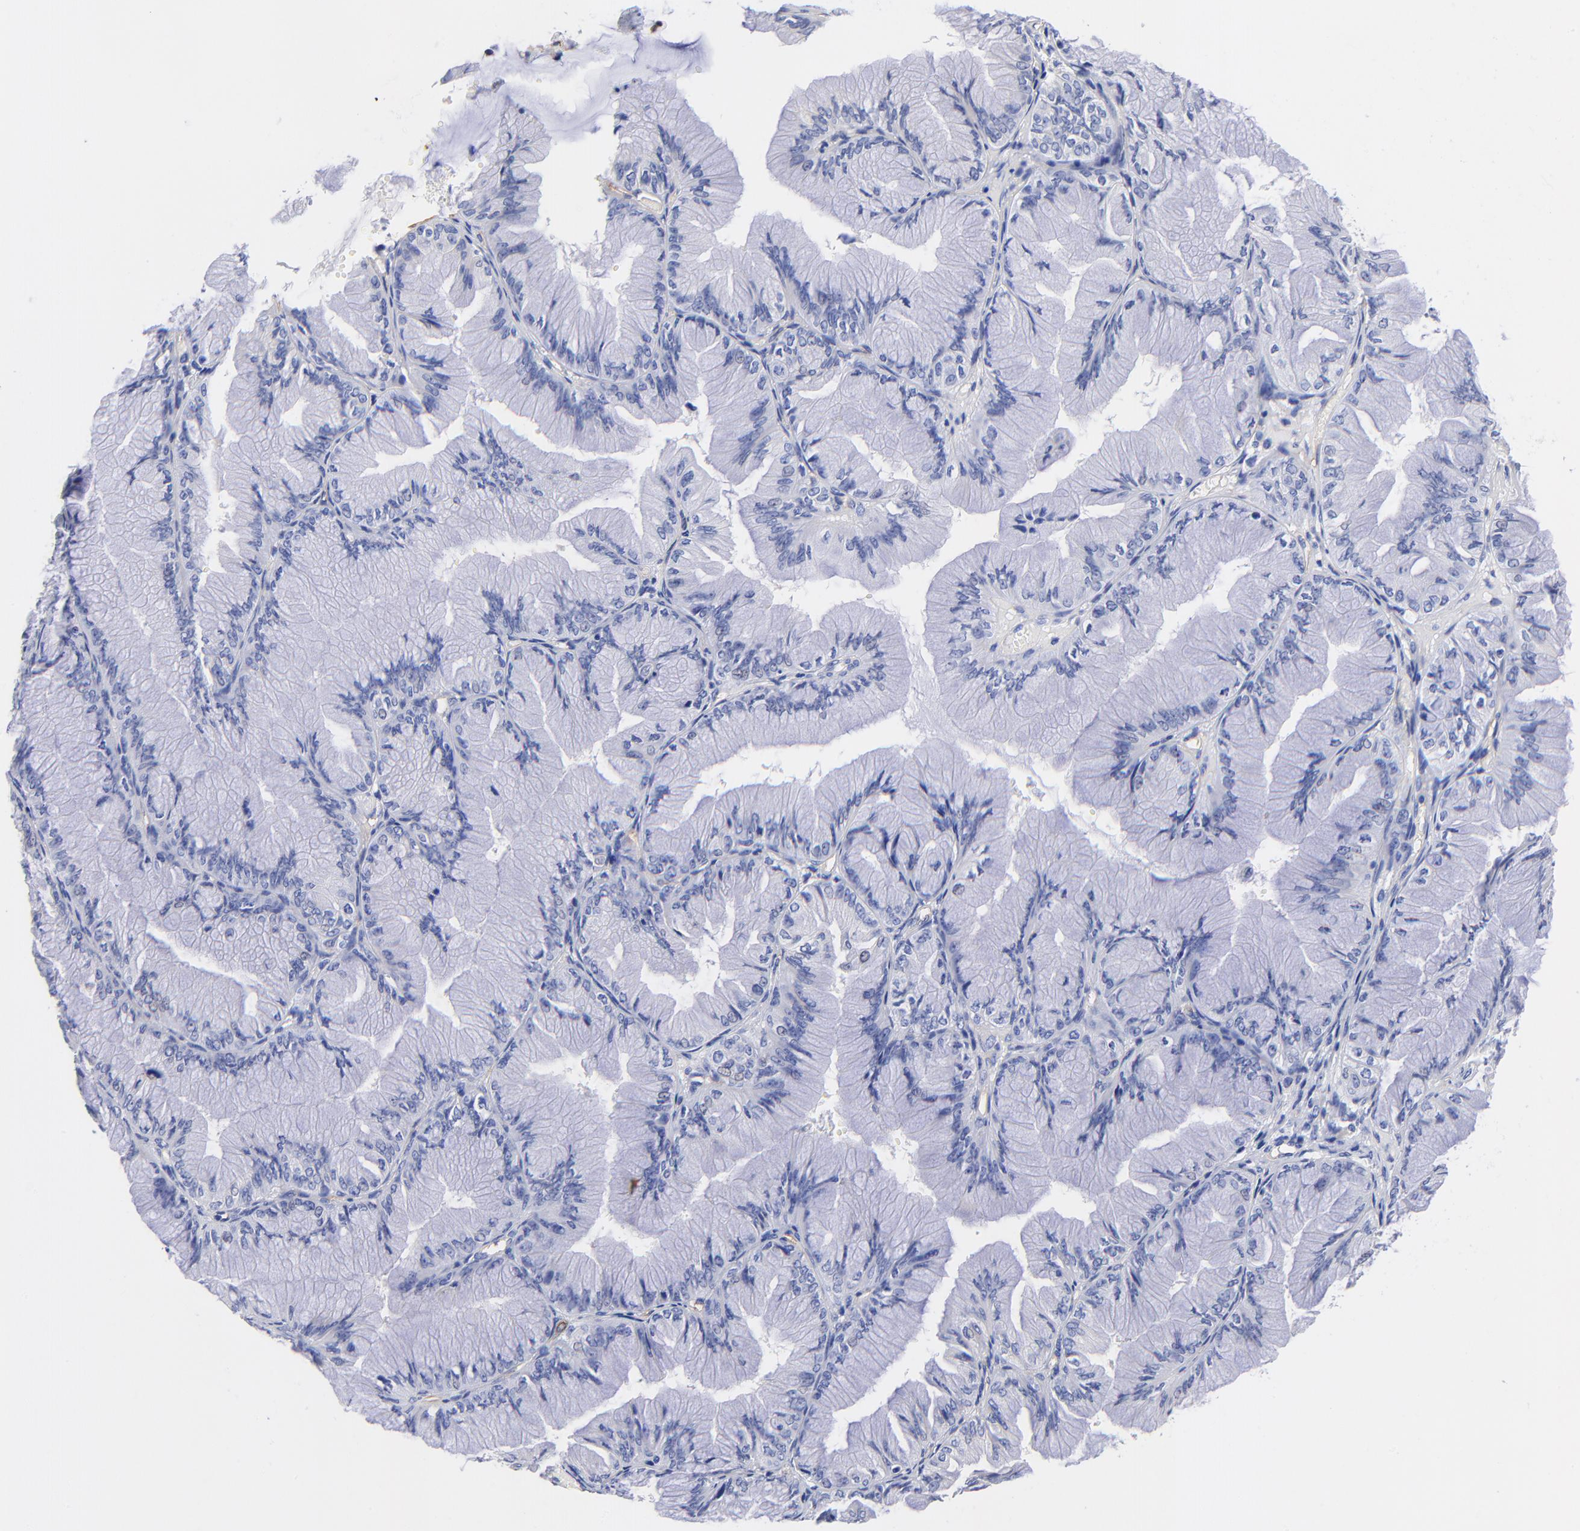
{"staining": {"intensity": "negative", "quantity": "none", "location": "none"}, "tissue": "ovarian cancer", "cell_type": "Tumor cells", "image_type": "cancer", "snomed": [{"axis": "morphology", "description": "Cystadenocarcinoma, mucinous, NOS"}, {"axis": "topography", "description": "Ovary"}], "caption": "High power microscopy photomicrograph of an immunohistochemistry (IHC) image of ovarian cancer, revealing no significant expression in tumor cells.", "gene": "SLC44A2", "patient": {"sex": "female", "age": 63}}